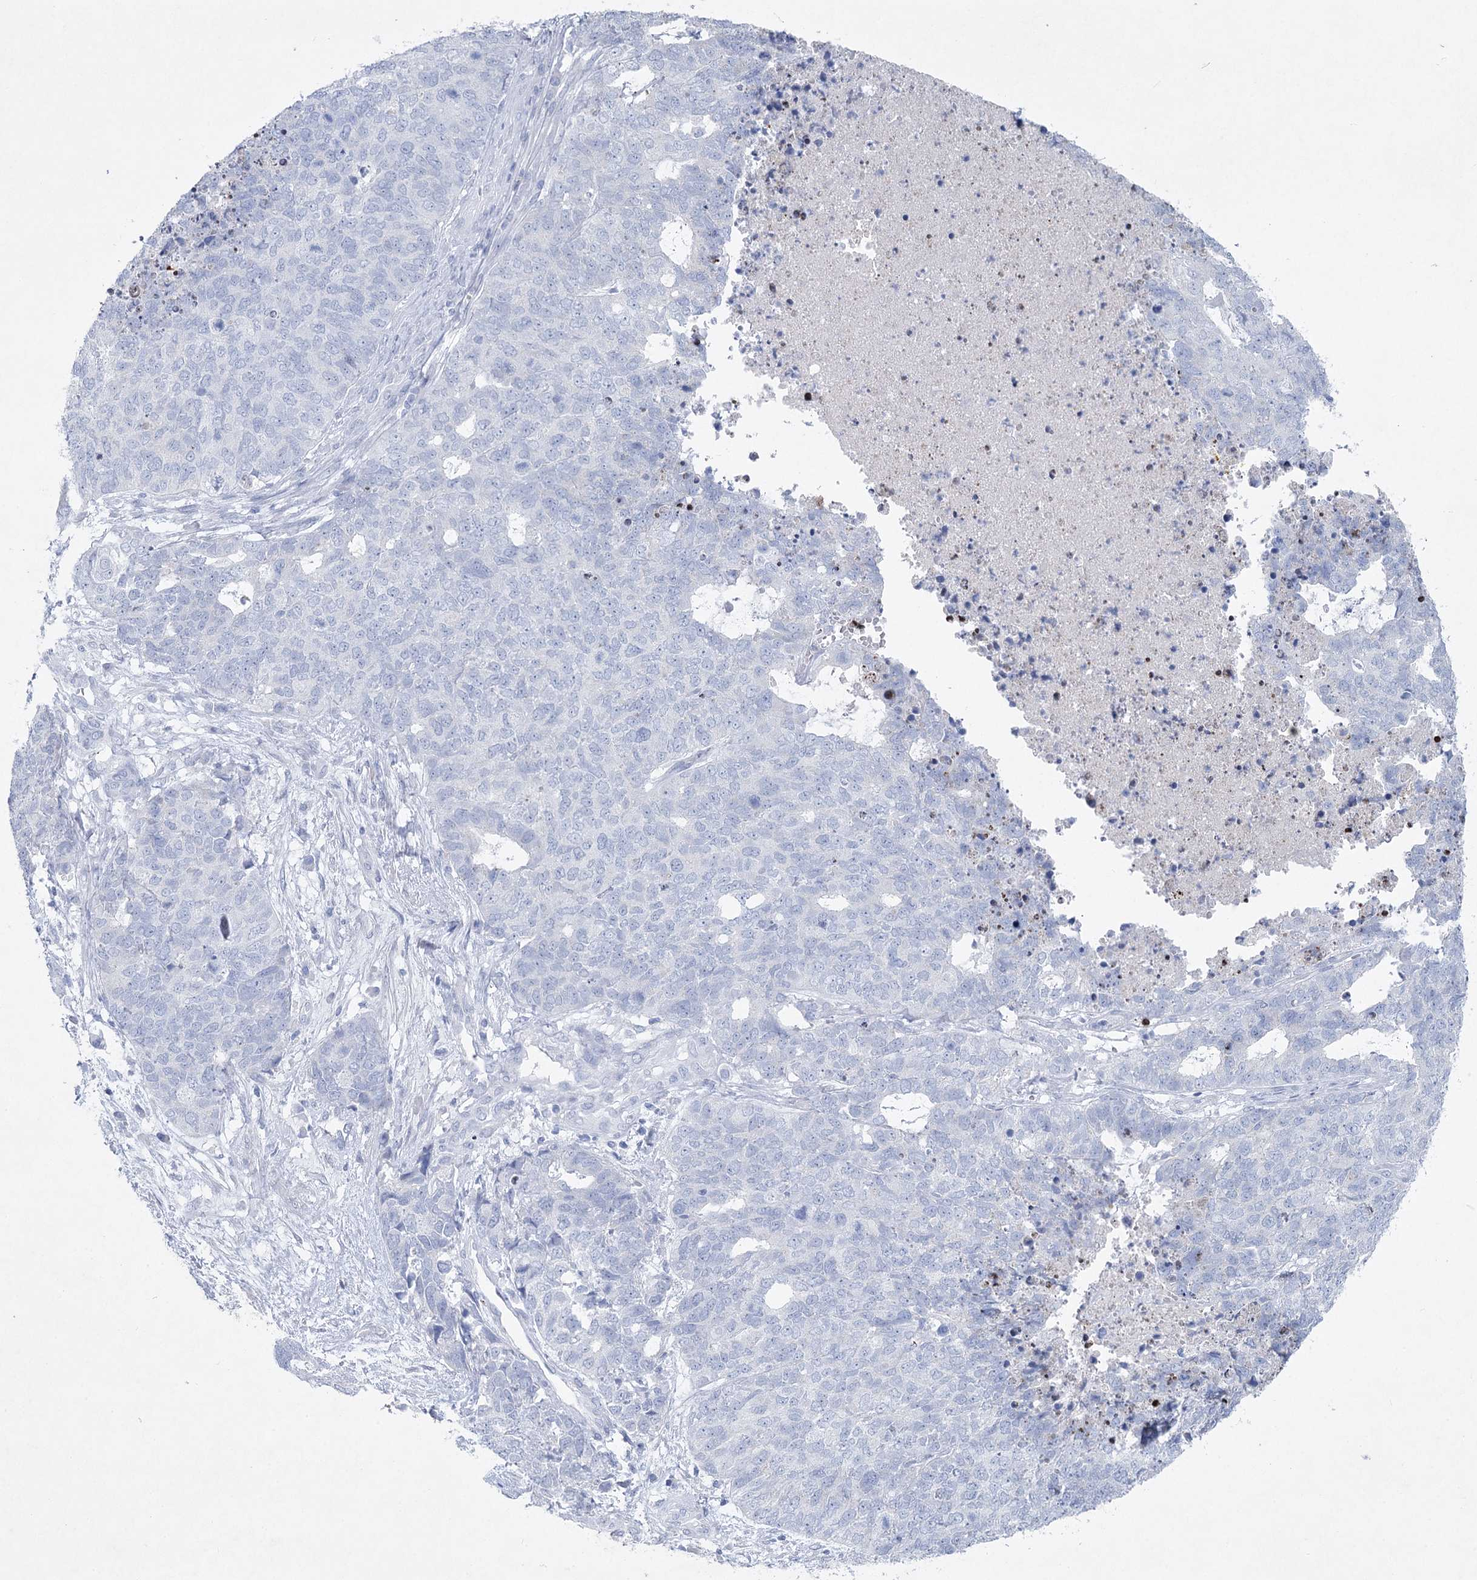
{"staining": {"intensity": "negative", "quantity": "none", "location": "none"}, "tissue": "cervical cancer", "cell_type": "Tumor cells", "image_type": "cancer", "snomed": [{"axis": "morphology", "description": "Squamous cell carcinoma, NOS"}, {"axis": "topography", "description": "Cervix"}], "caption": "An immunohistochemistry (IHC) image of squamous cell carcinoma (cervical) is shown. There is no staining in tumor cells of squamous cell carcinoma (cervical).", "gene": "WDR74", "patient": {"sex": "female", "age": 63}}